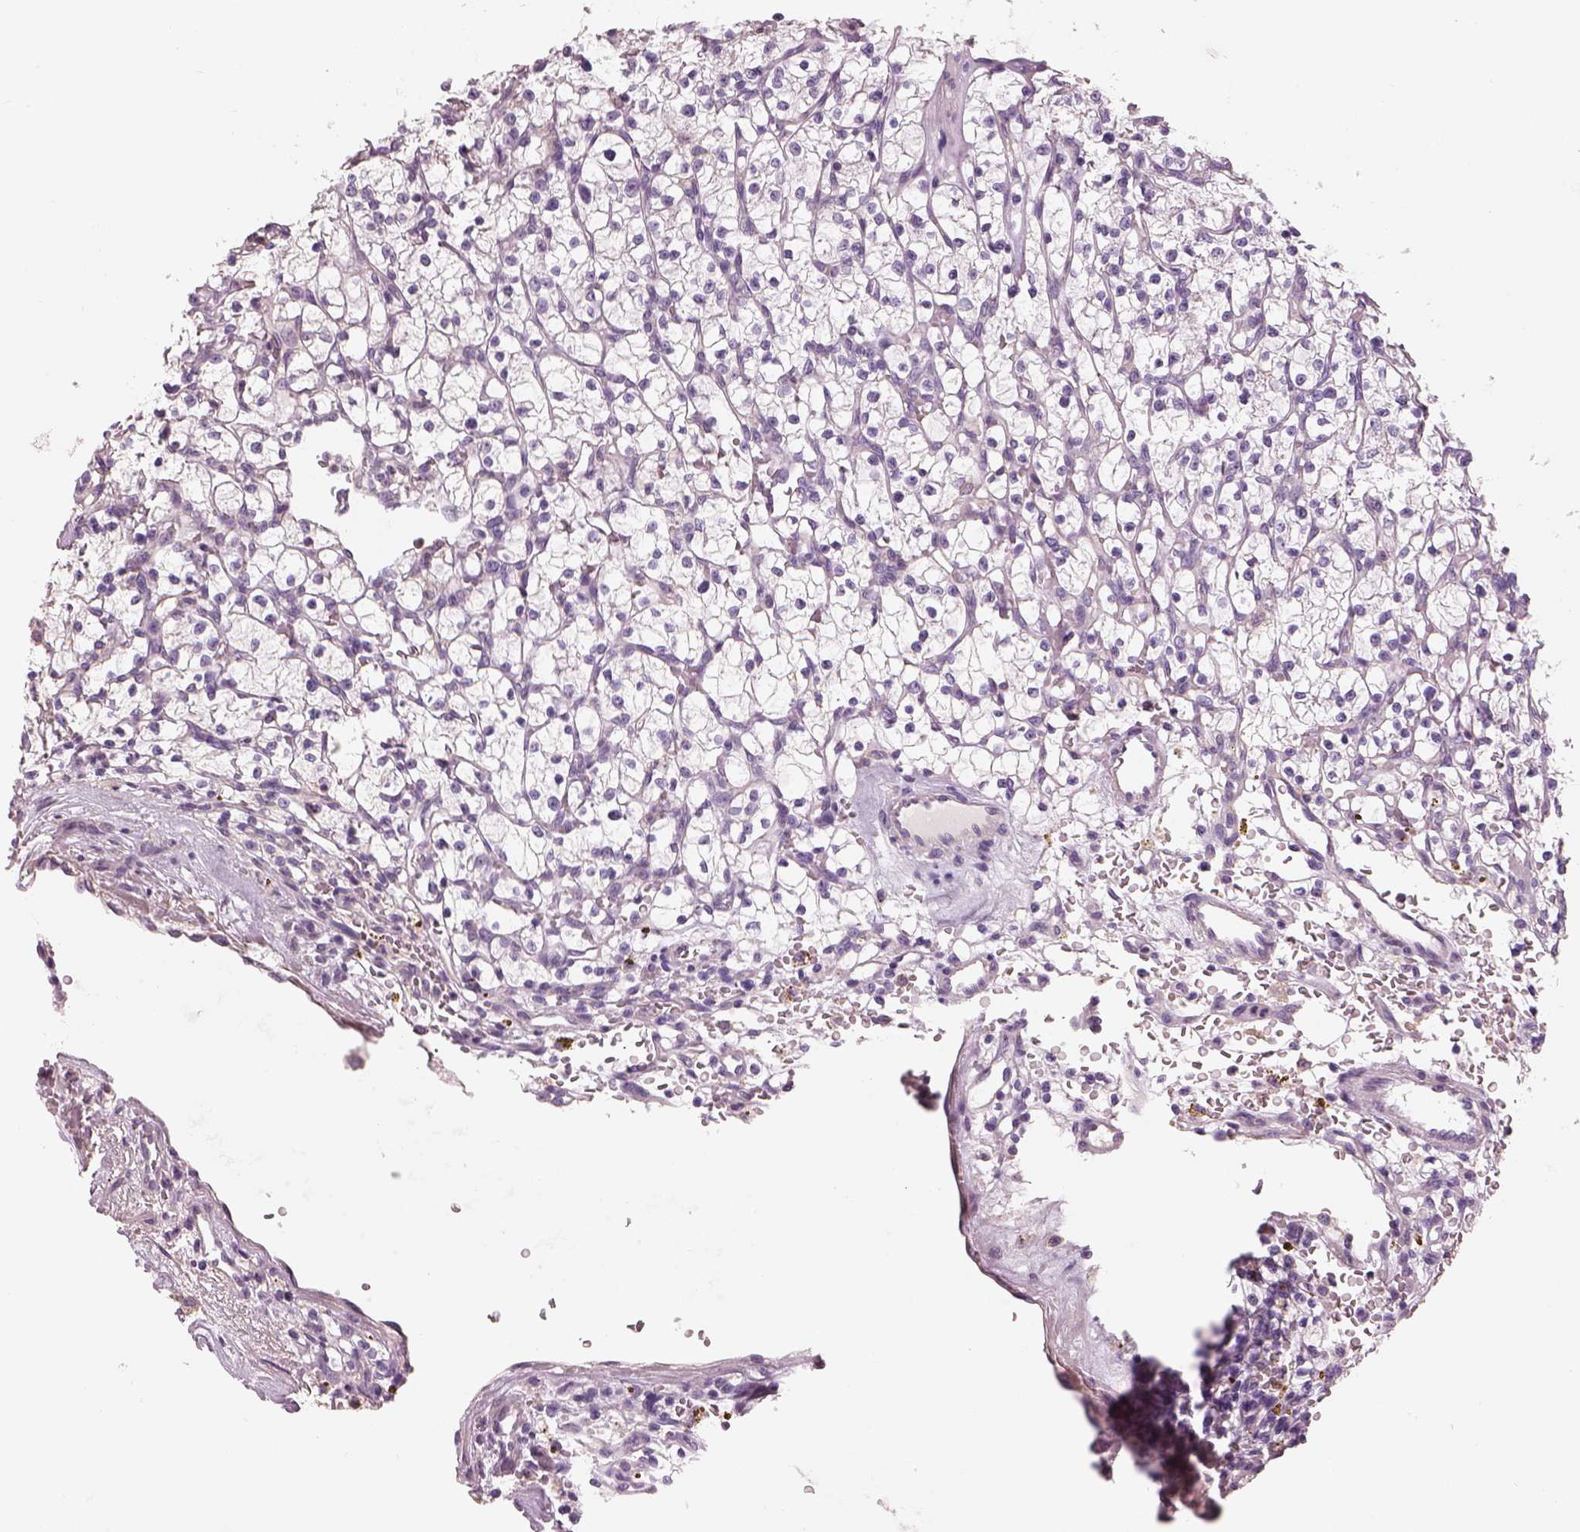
{"staining": {"intensity": "negative", "quantity": "none", "location": "none"}, "tissue": "renal cancer", "cell_type": "Tumor cells", "image_type": "cancer", "snomed": [{"axis": "morphology", "description": "Adenocarcinoma, NOS"}, {"axis": "topography", "description": "Kidney"}], "caption": "A high-resolution micrograph shows immunohistochemistry (IHC) staining of renal cancer, which exhibits no significant positivity in tumor cells.", "gene": "OTUD6A", "patient": {"sex": "female", "age": 64}}